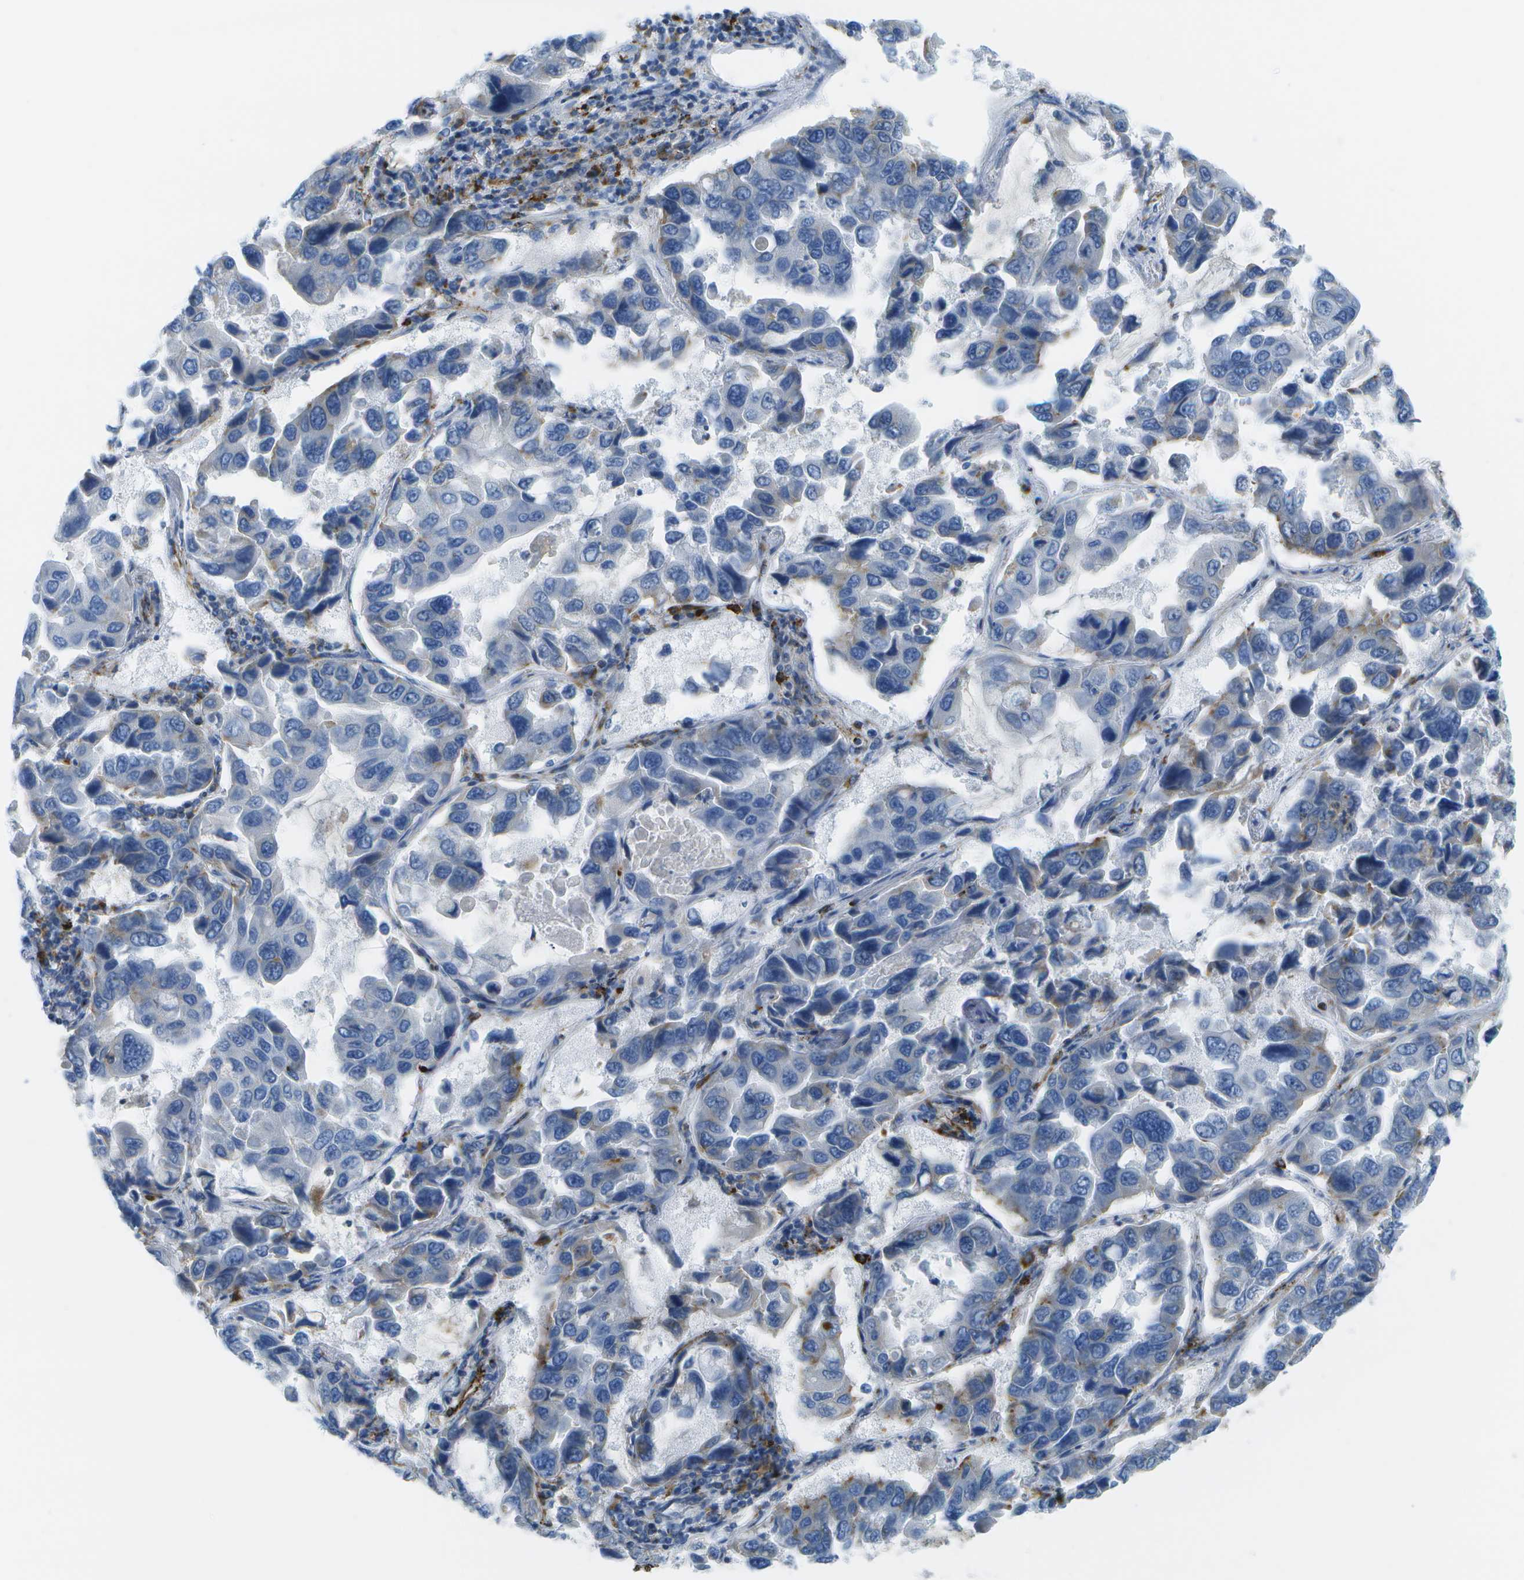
{"staining": {"intensity": "negative", "quantity": "none", "location": "none"}, "tissue": "lung cancer", "cell_type": "Tumor cells", "image_type": "cancer", "snomed": [{"axis": "morphology", "description": "Adenocarcinoma, NOS"}, {"axis": "topography", "description": "Lung"}], "caption": "Immunohistochemistry (IHC) micrograph of lung cancer (adenocarcinoma) stained for a protein (brown), which demonstrates no positivity in tumor cells.", "gene": "PRCP", "patient": {"sex": "male", "age": 64}}